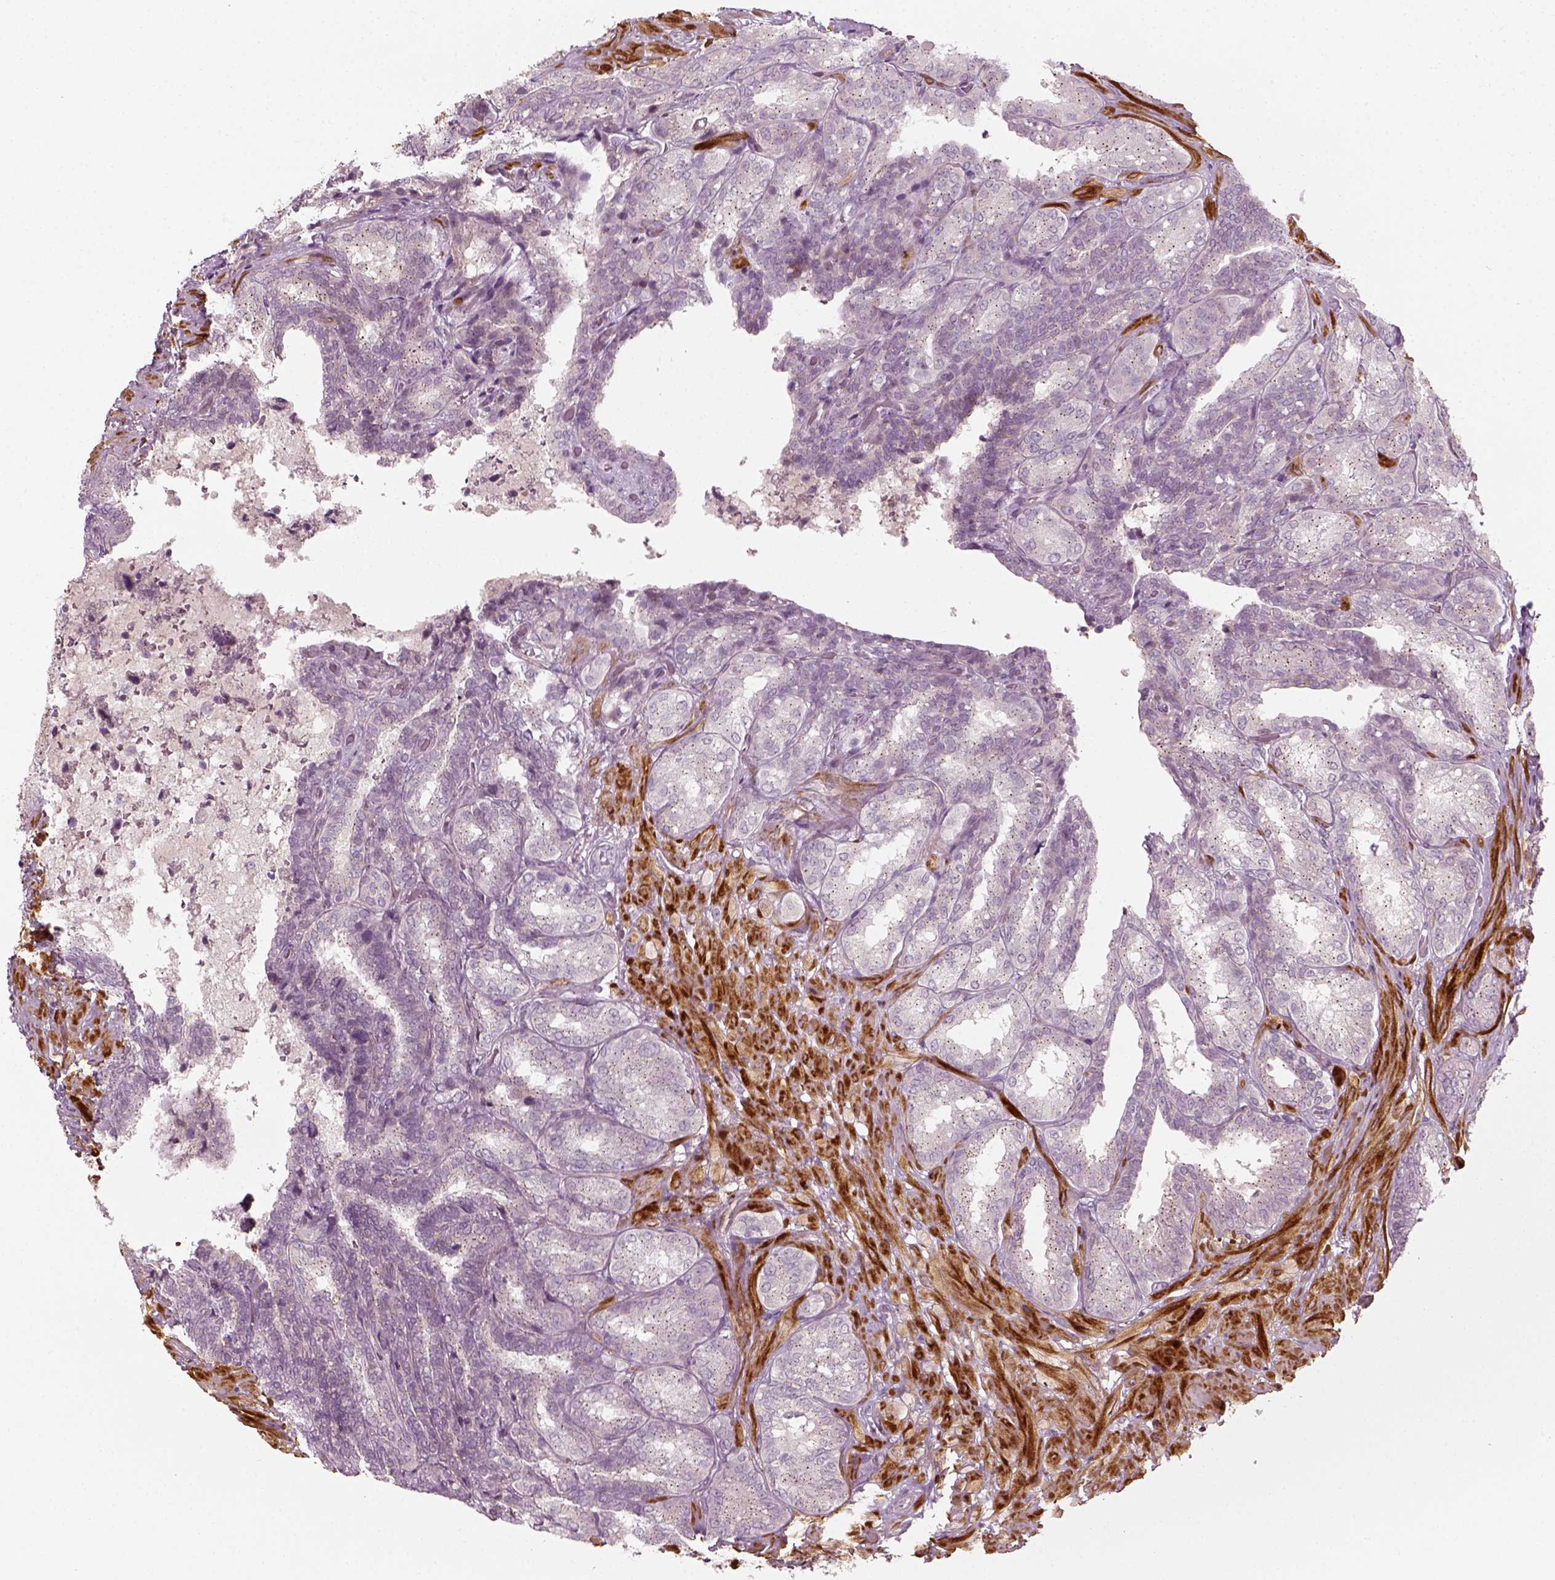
{"staining": {"intensity": "negative", "quantity": "none", "location": "none"}, "tissue": "seminal vesicle", "cell_type": "Glandular cells", "image_type": "normal", "snomed": [{"axis": "morphology", "description": "Normal tissue, NOS"}, {"axis": "topography", "description": "Seminal veicle"}], "caption": "Immunohistochemistry micrograph of benign seminal vesicle stained for a protein (brown), which demonstrates no expression in glandular cells.", "gene": "MLIP", "patient": {"sex": "male", "age": 68}}